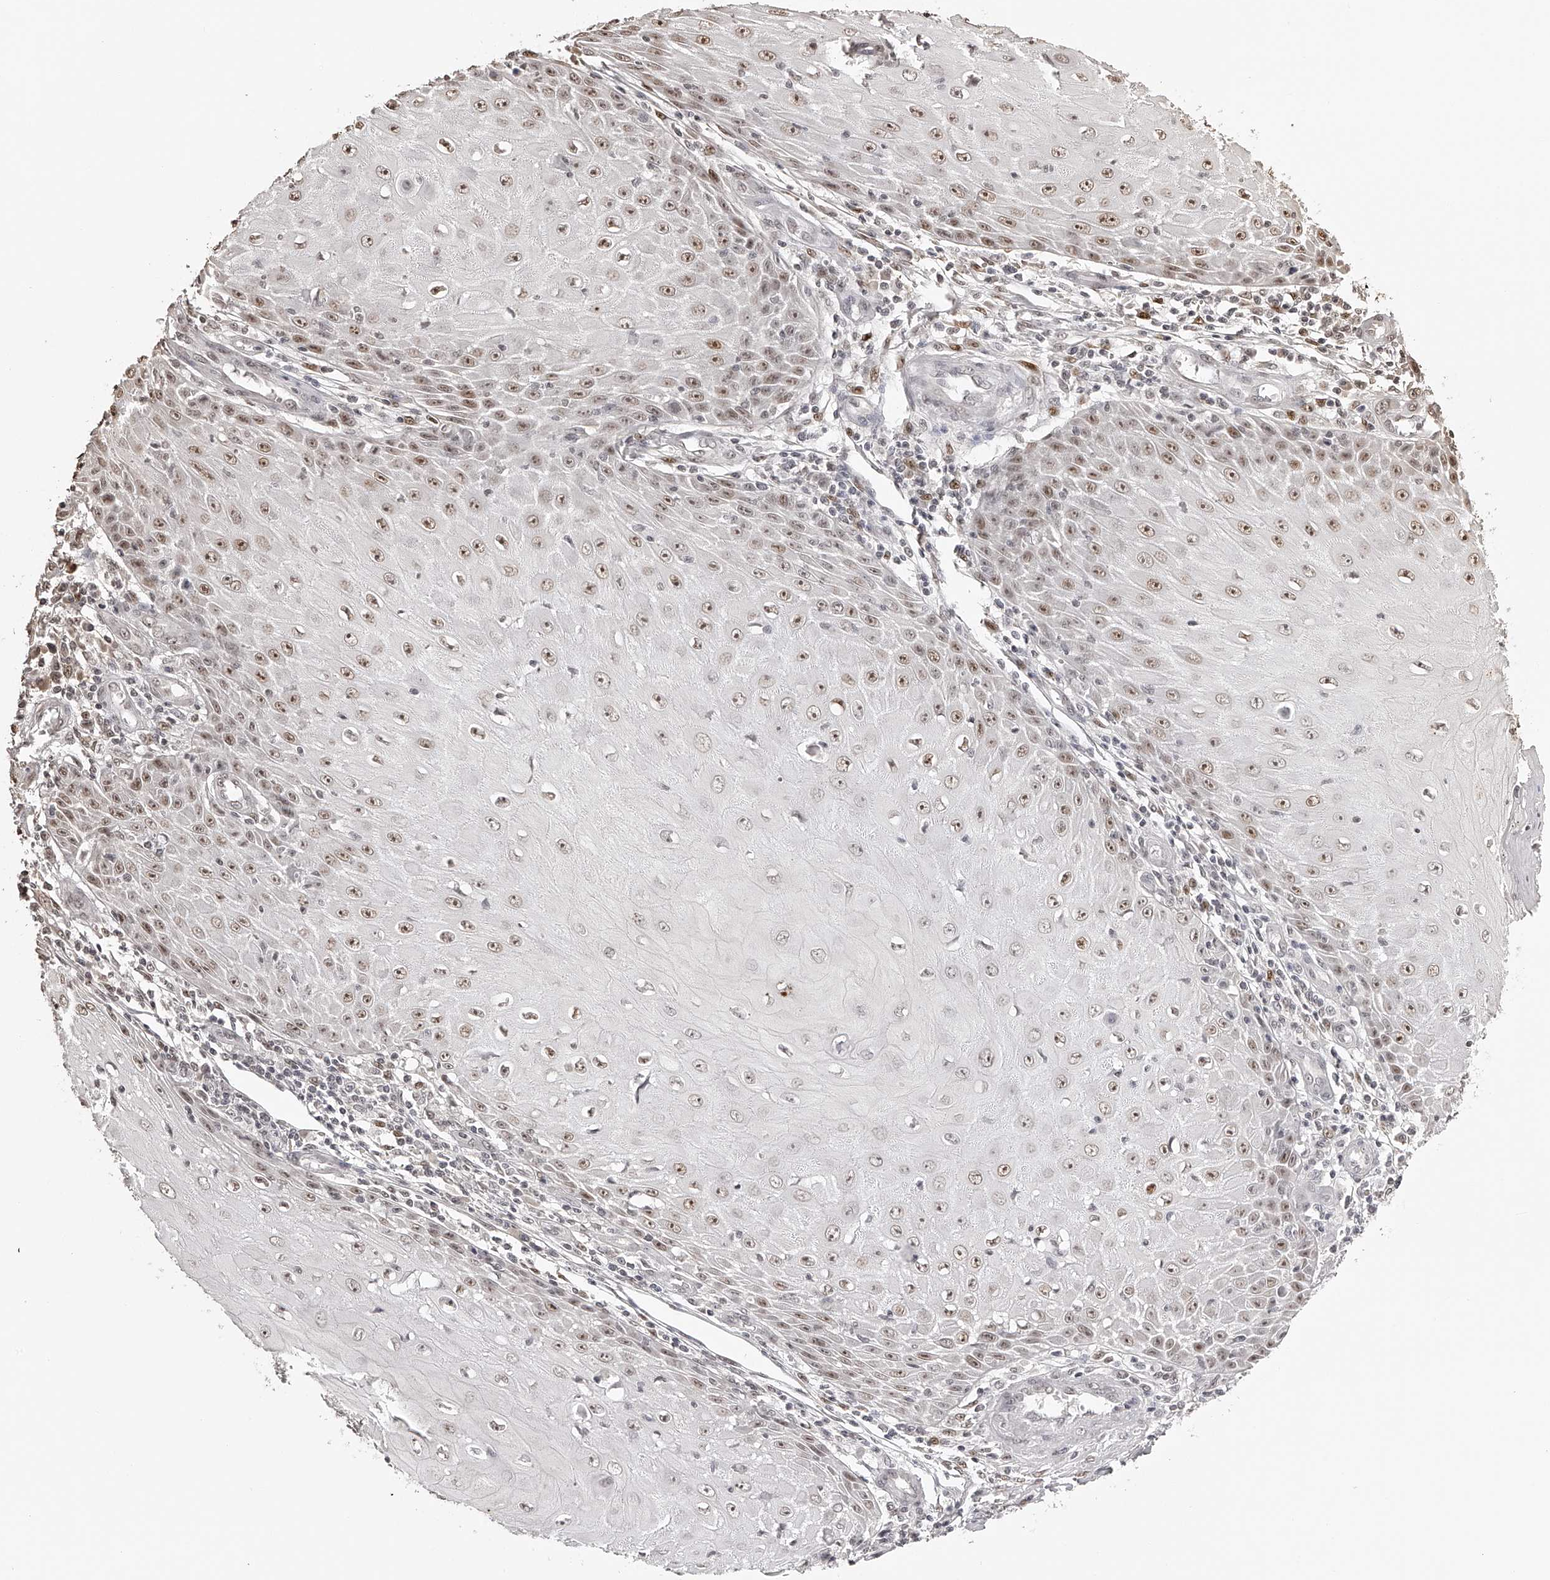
{"staining": {"intensity": "moderate", "quantity": ">75%", "location": "nuclear"}, "tissue": "skin cancer", "cell_type": "Tumor cells", "image_type": "cancer", "snomed": [{"axis": "morphology", "description": "Squamous cell carcinoma, NOS"}, {"axis": "topography", "description": "Skin"}], "caption": "Immunohistochemical staining of human skin cancer demonstrates medium levels of moderate nuclear positivity in about >75% of tumor cells.", "gene": "ZNF503", "patient": {"sex": "female", "age": 73}}